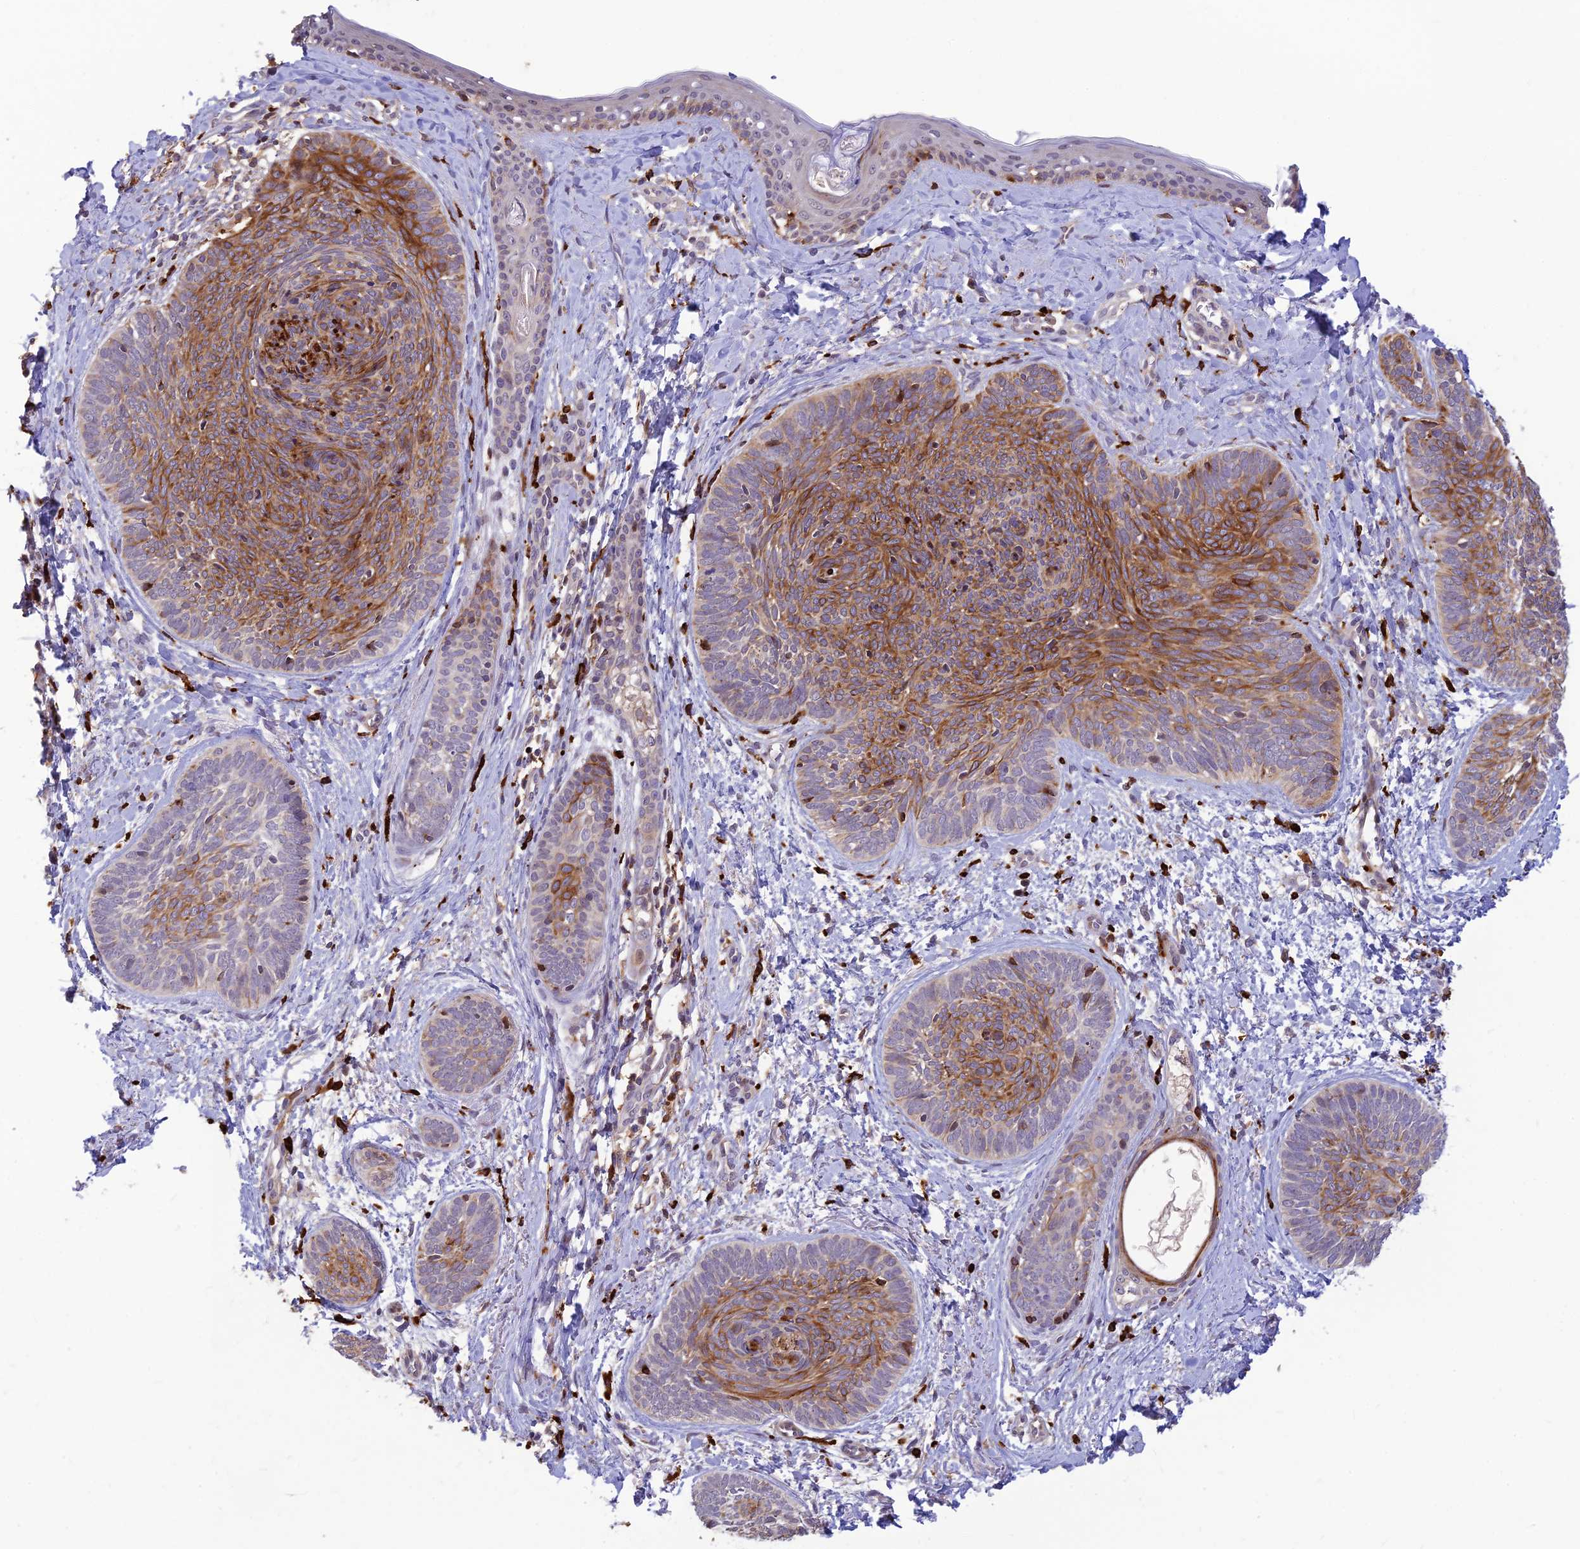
{"staining": {"intensity": "moderate", "quantity": "25%-75%", "location": "cytoplasmic/membranous"}, "tissue": "skin cancer", "cell_type": "Tumor cells", "image_type": "cancer", "snomed": [{"axis": "morphology", "description": "Basal cell carcinoma"}, {"axis": "topography", "description": "Skin"}], "caption": "Immunohistochemical staining of skin cancer (basal cell carcinoma) reveals moderate cytoplasmic/membranous protein staining in approximately 25%-75% of tumor cells. (brown staining indicates protein expression, while blue staining denotes nuclei).", "gene": "ASPDH", "patient": {"sex": "female", "age": 81}}